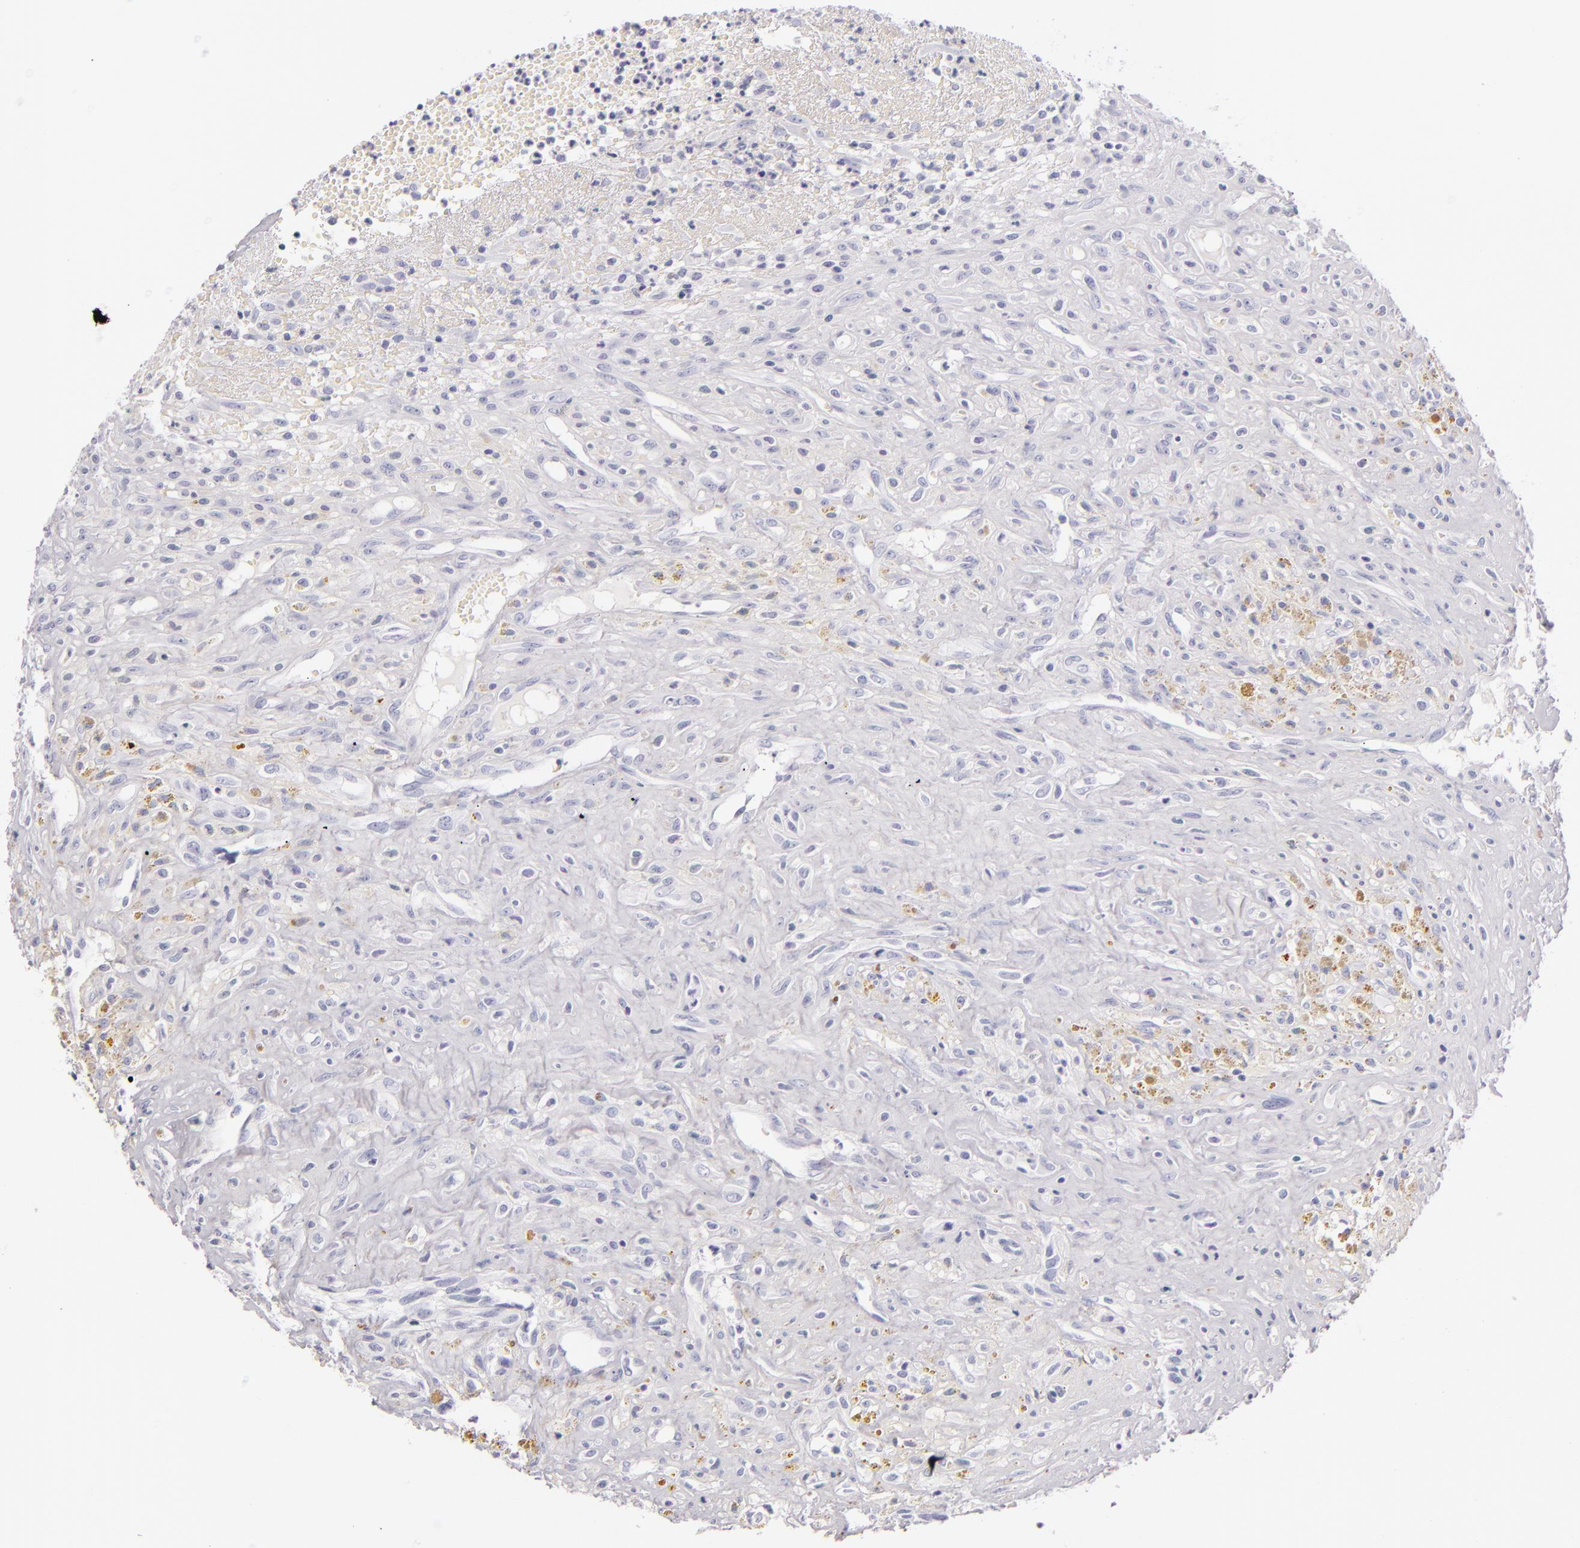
{"staining": {"intensity": "negative", "quantity": "none", "location": "none"}, "tissue": "glioma", "cell_type": "Tumor cells", "image_type": "cancer", "snomed": [{"axis": "morphology", "description": "Glioma, malignant, High grade"}, {"axis": "topography", "description": "Brain"}], "caption": "A micrograph of malignant glioma (high-grade) stained for a protein exhibits no brown staining in tumor cells.", "gene": "FABP1", "patient": {"sex": "male", "age": 66}}